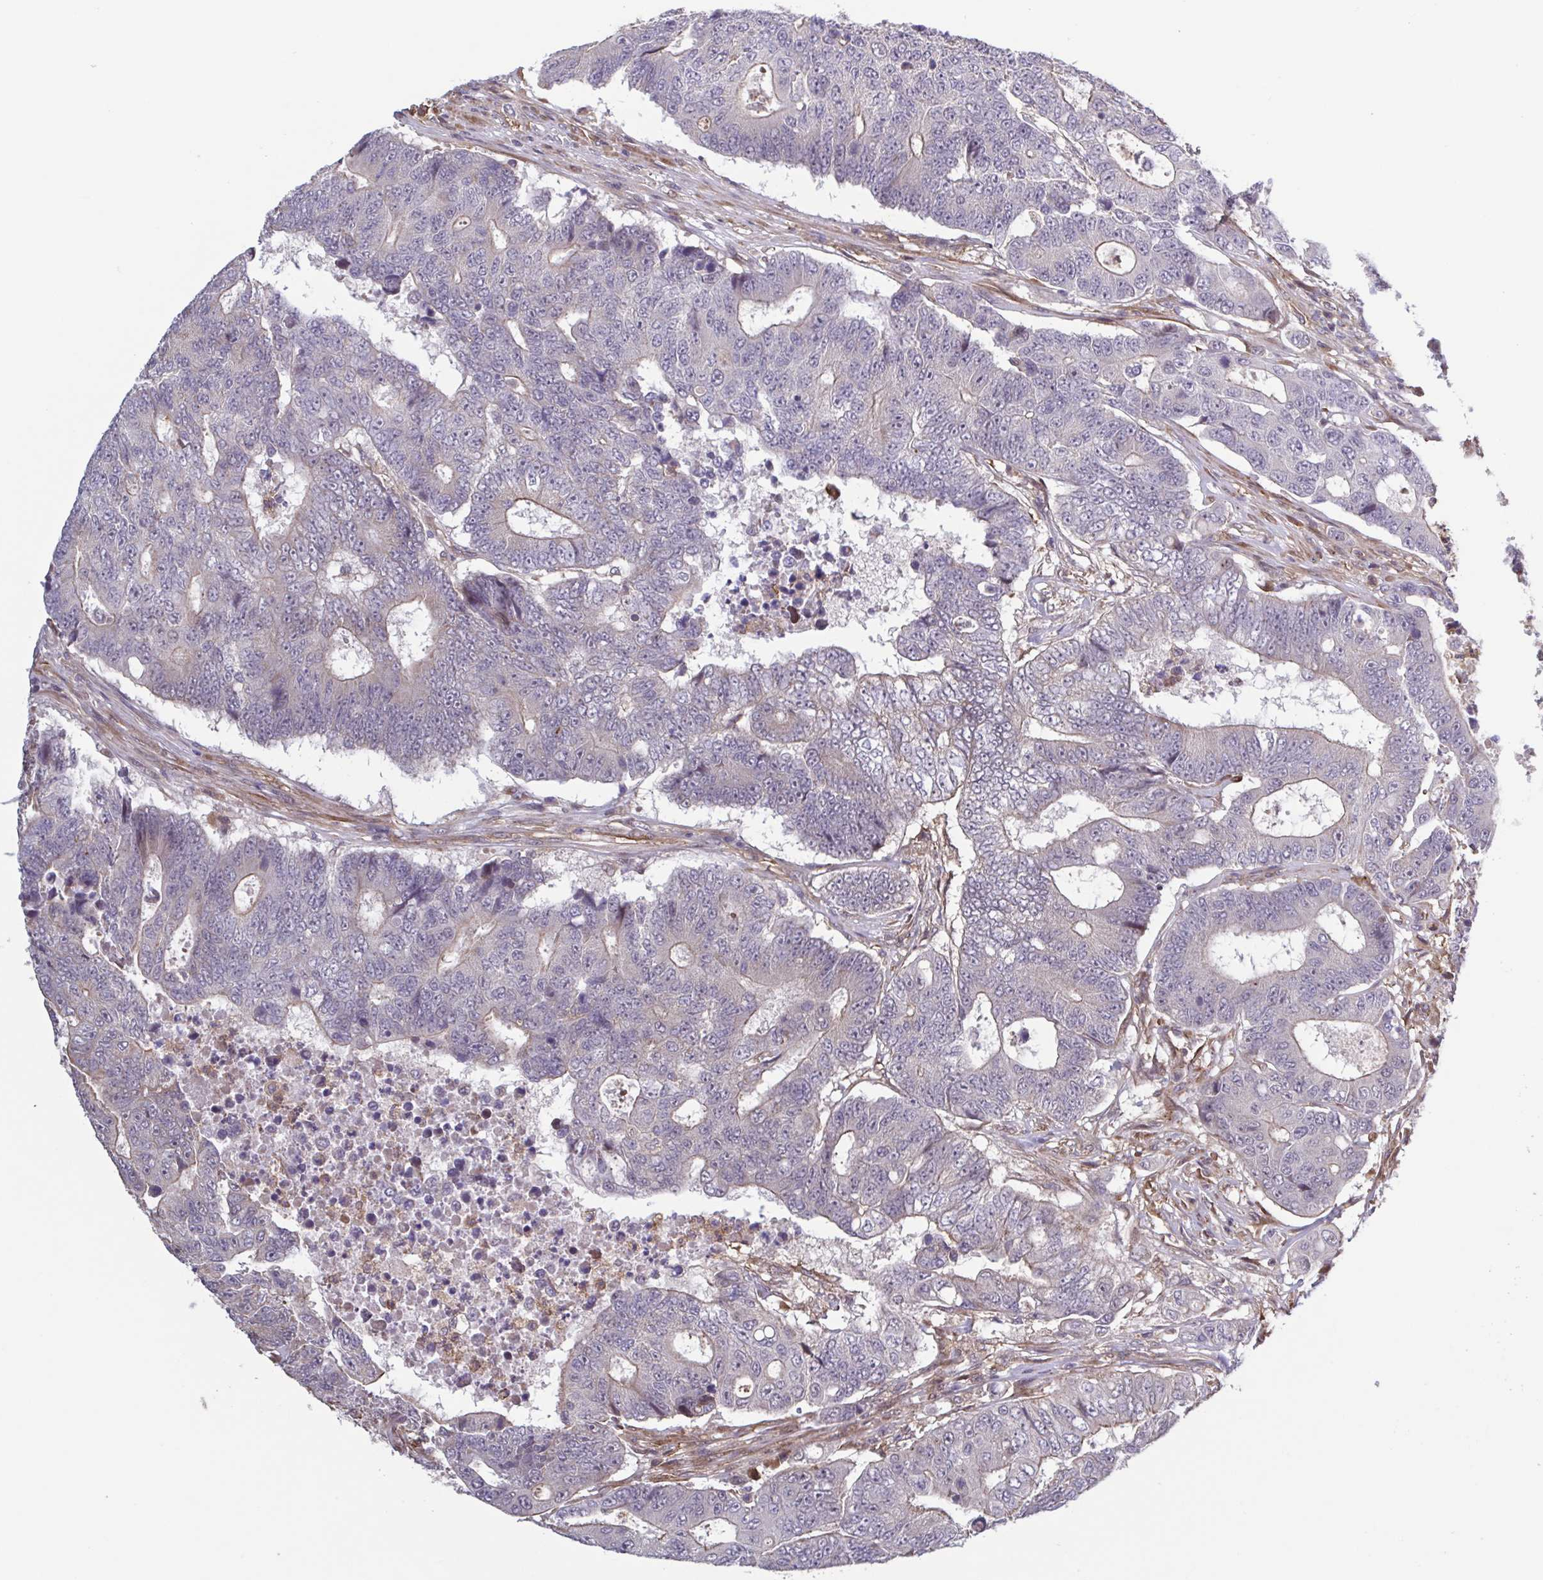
{"staining": {"intensity": "moderate", "quantity": "<25%", "location": "cytoplasmic/membranous"}, "tissue": "colorectal cancer", "cell_type": "Tumor cells", "image_type": "cancer", "snomed": [{"axis": "morphology", "description": "Adenocarcinoma, NOS"}, {"axis": "topography", "description": "Colon"}], "caption": "This histopathology image reveals immunohistochemistry staining of human colorectal cancer, with low moderate cytoplasmic/membranous positivity in approximately <25% of tumor cells.", "gene": "ZNF200", "patient": {"sex": "female", "age": 48}}